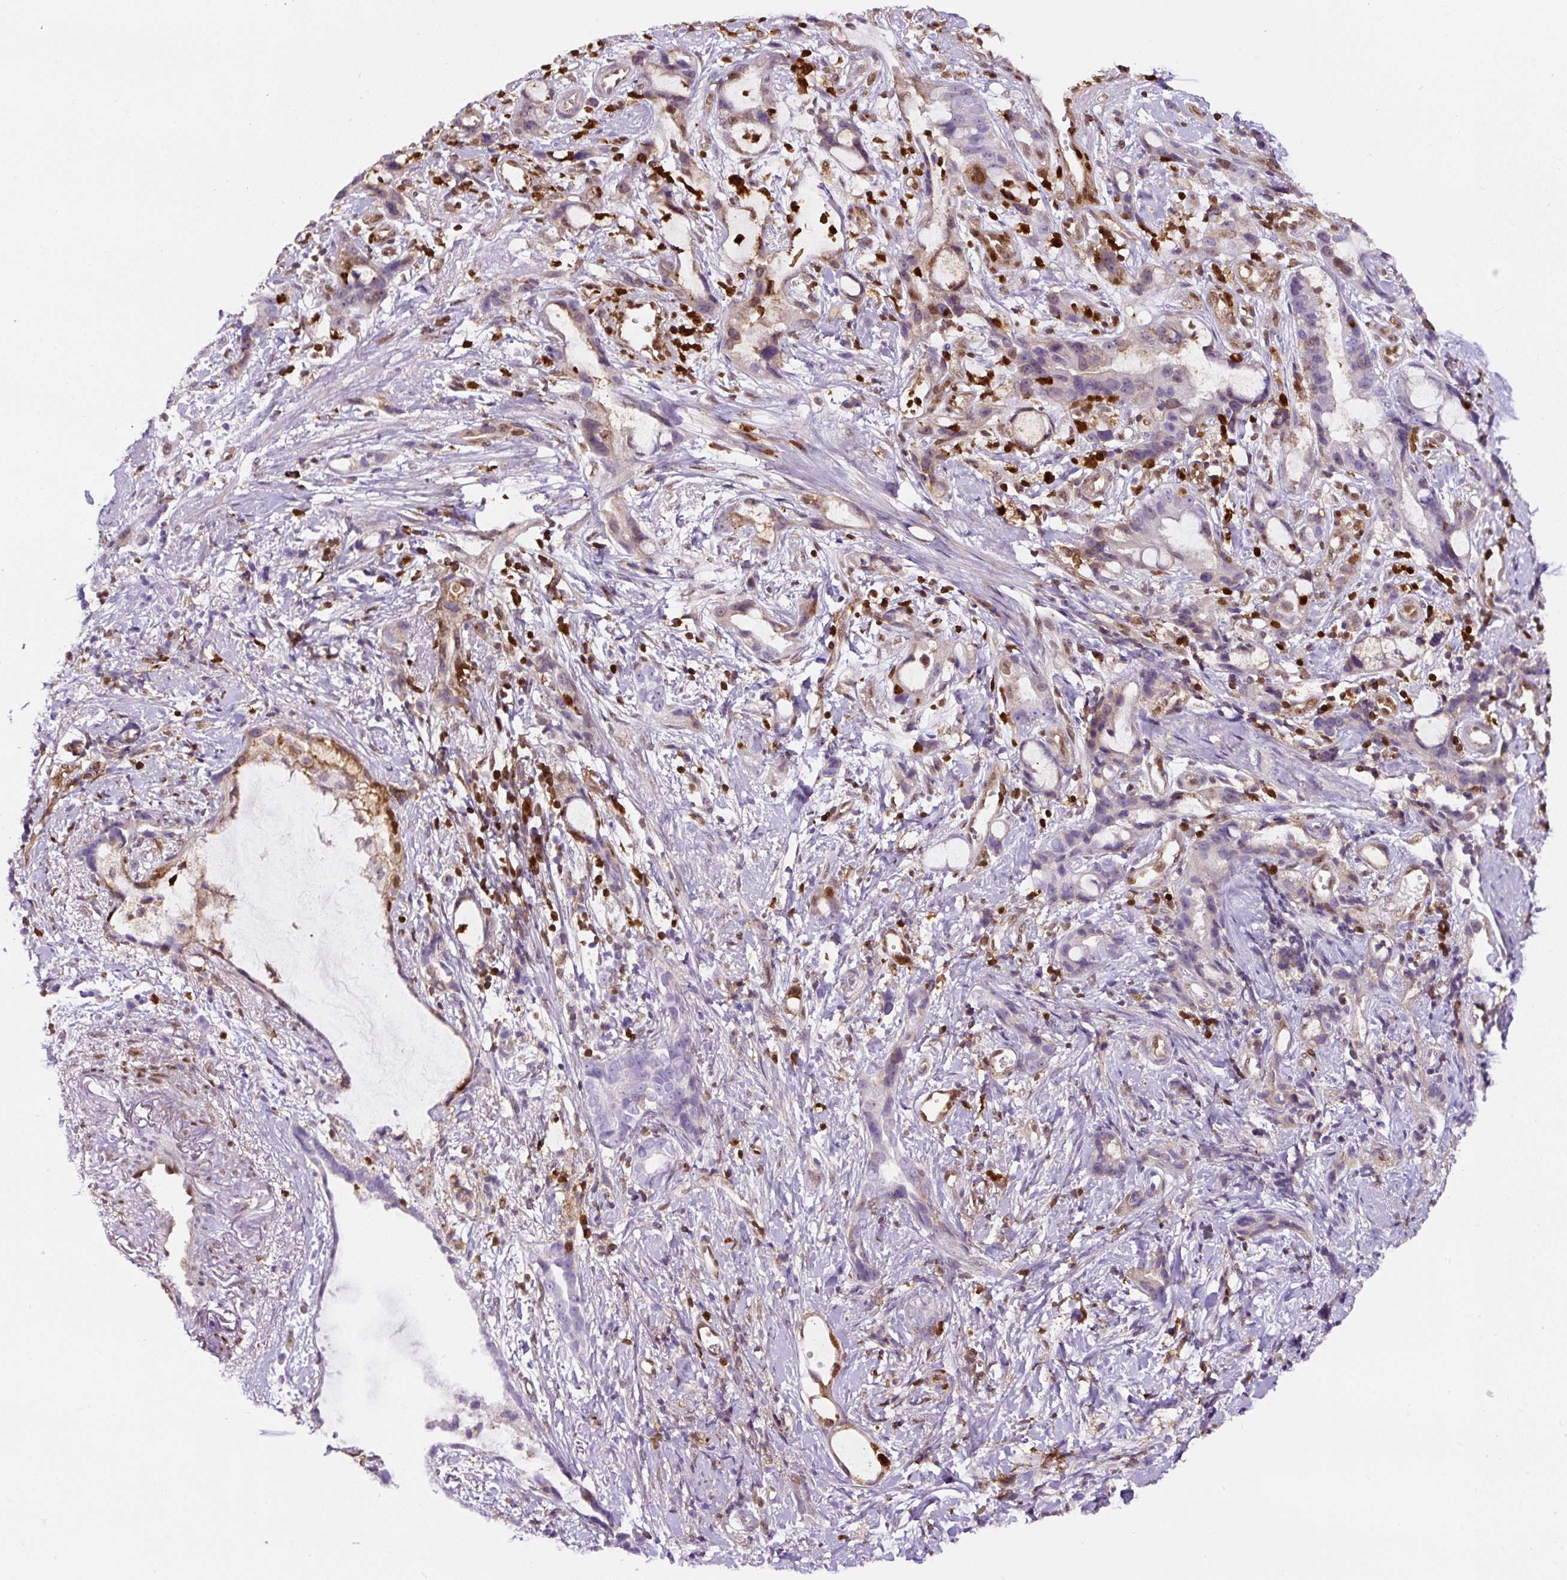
{"staining": {"intensity": "weak", "quantity": "<25%", "location": "nuclear"}, "tissue": "stomach cancer", "cell_type": "Tumor cells", "image_type": "cancer", "snomed": [{"axis": "morphology", "description": "Adenocarcinoma, NOS"}, {"axis": "topography", "description": "Stomach"}], "caption": "IHC micrograph of neoplastic tissue: stomach adenocarcinoma stained with DAB (3,3'-diaminobenzidine) demonstrates no significant protein positivity in tumor cells. (DAB (3,3'-diaminobenzidine) immunohistochemistry visualized using brightfield microscopy, high magnification).", "gene": "ANXA1", "patient": {"sex": "male", "age": 55}}